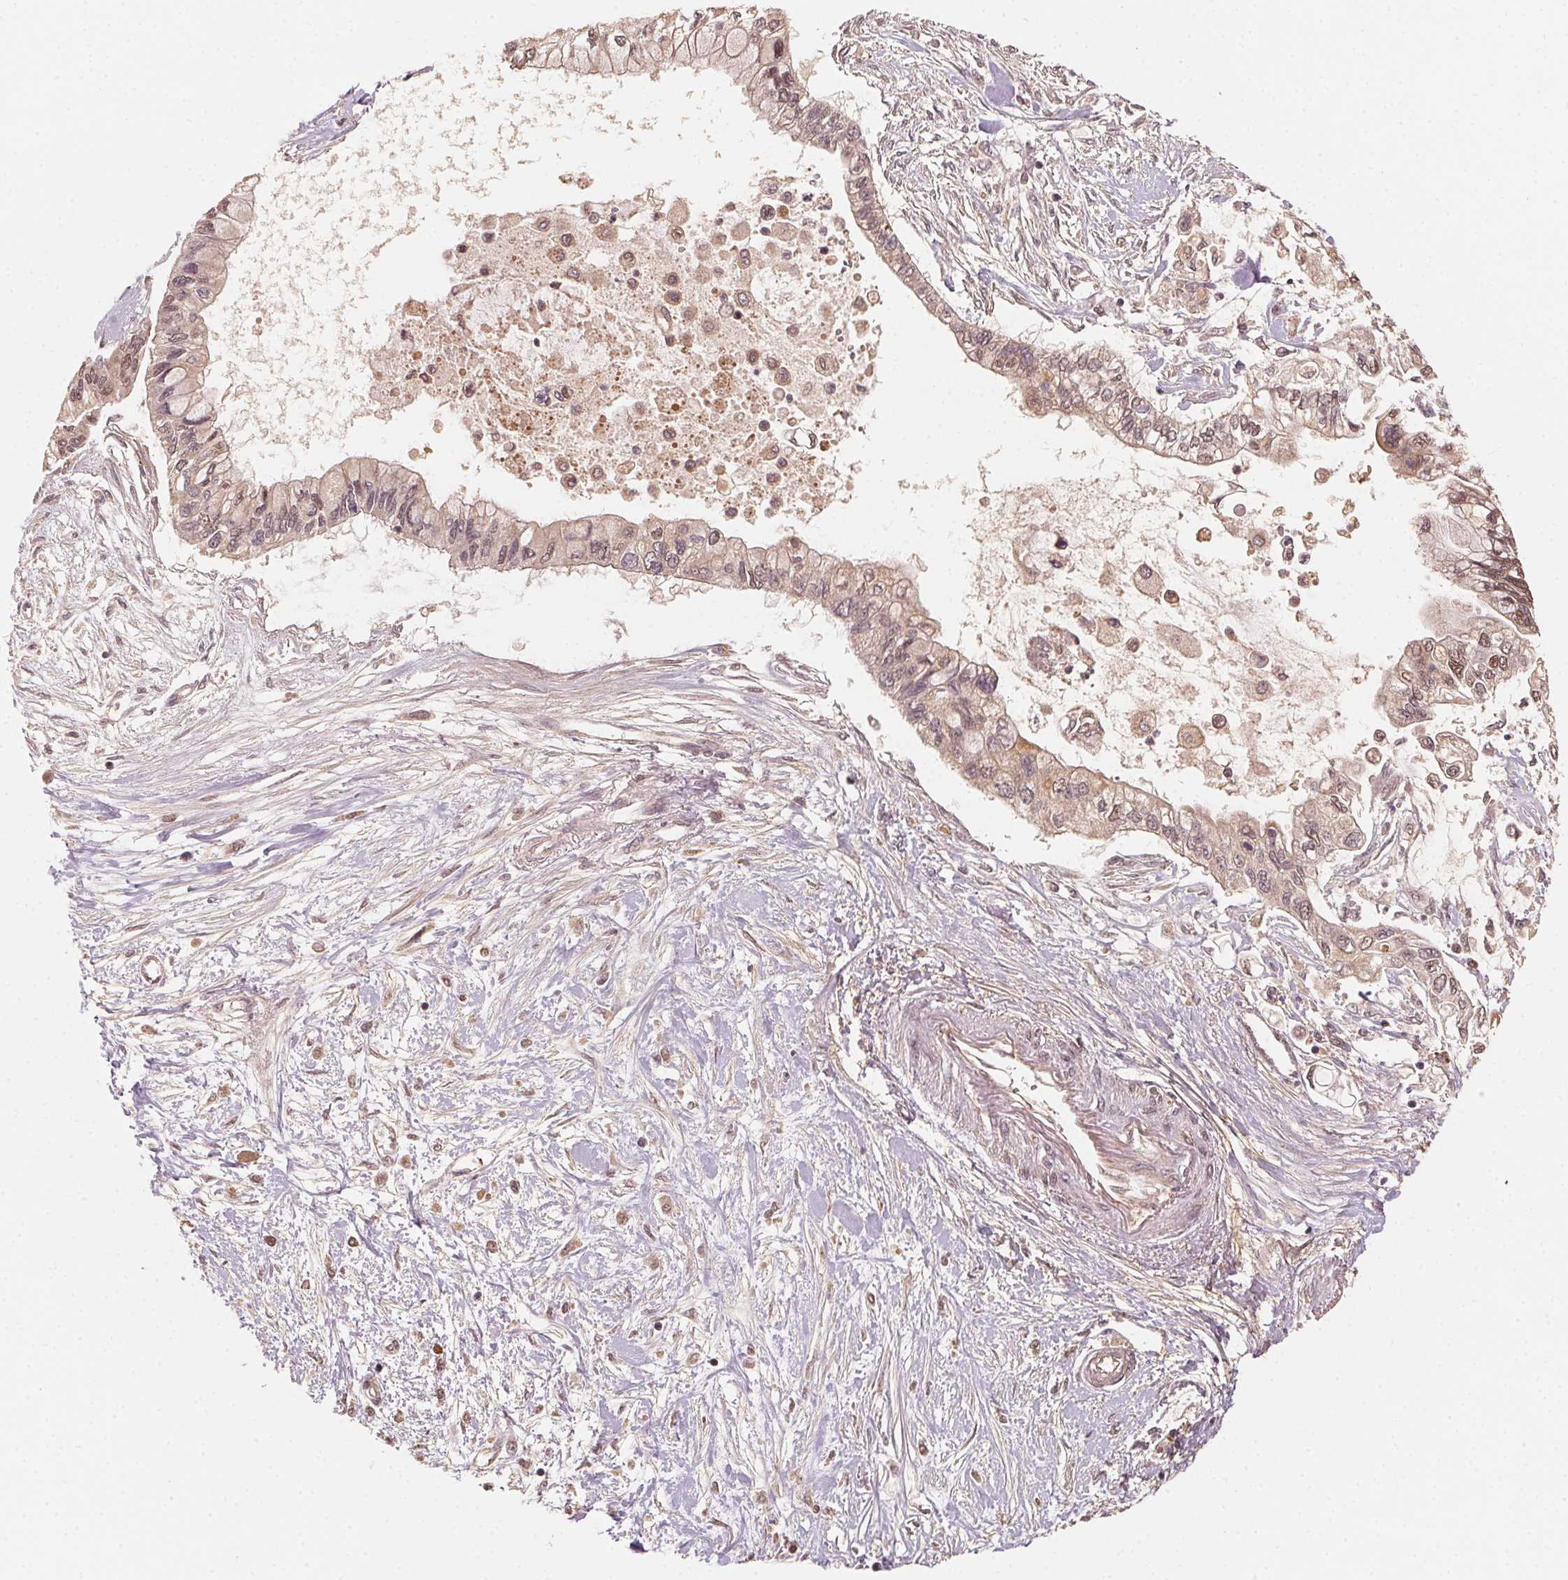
{"staining": {"intensity": "weak", "quantity": ">75%", "location": "cytoplasmic/membranous,nuclear"}, "tissue": "pancreatic cancer", "cell_type": "Tumor cells", "image_type": "cancer", "snomed": [{"axis": "morphology", "description": "Adenocarcinoma, NOS"}, {"axis": "topography", "description": "Pancreas"}], "caption": "Brown immunohistochemical staining in human adenocarcinoma (pancreatic) exhibits weak cytoplasmic/membranous and nuclear positivity in approximately >75% of tumor cells. (brown staining indicates protein expression, while blue staining denotes nuclei).", "gene": "WBP2", "patient": {"sex": "female", "age": 77}}